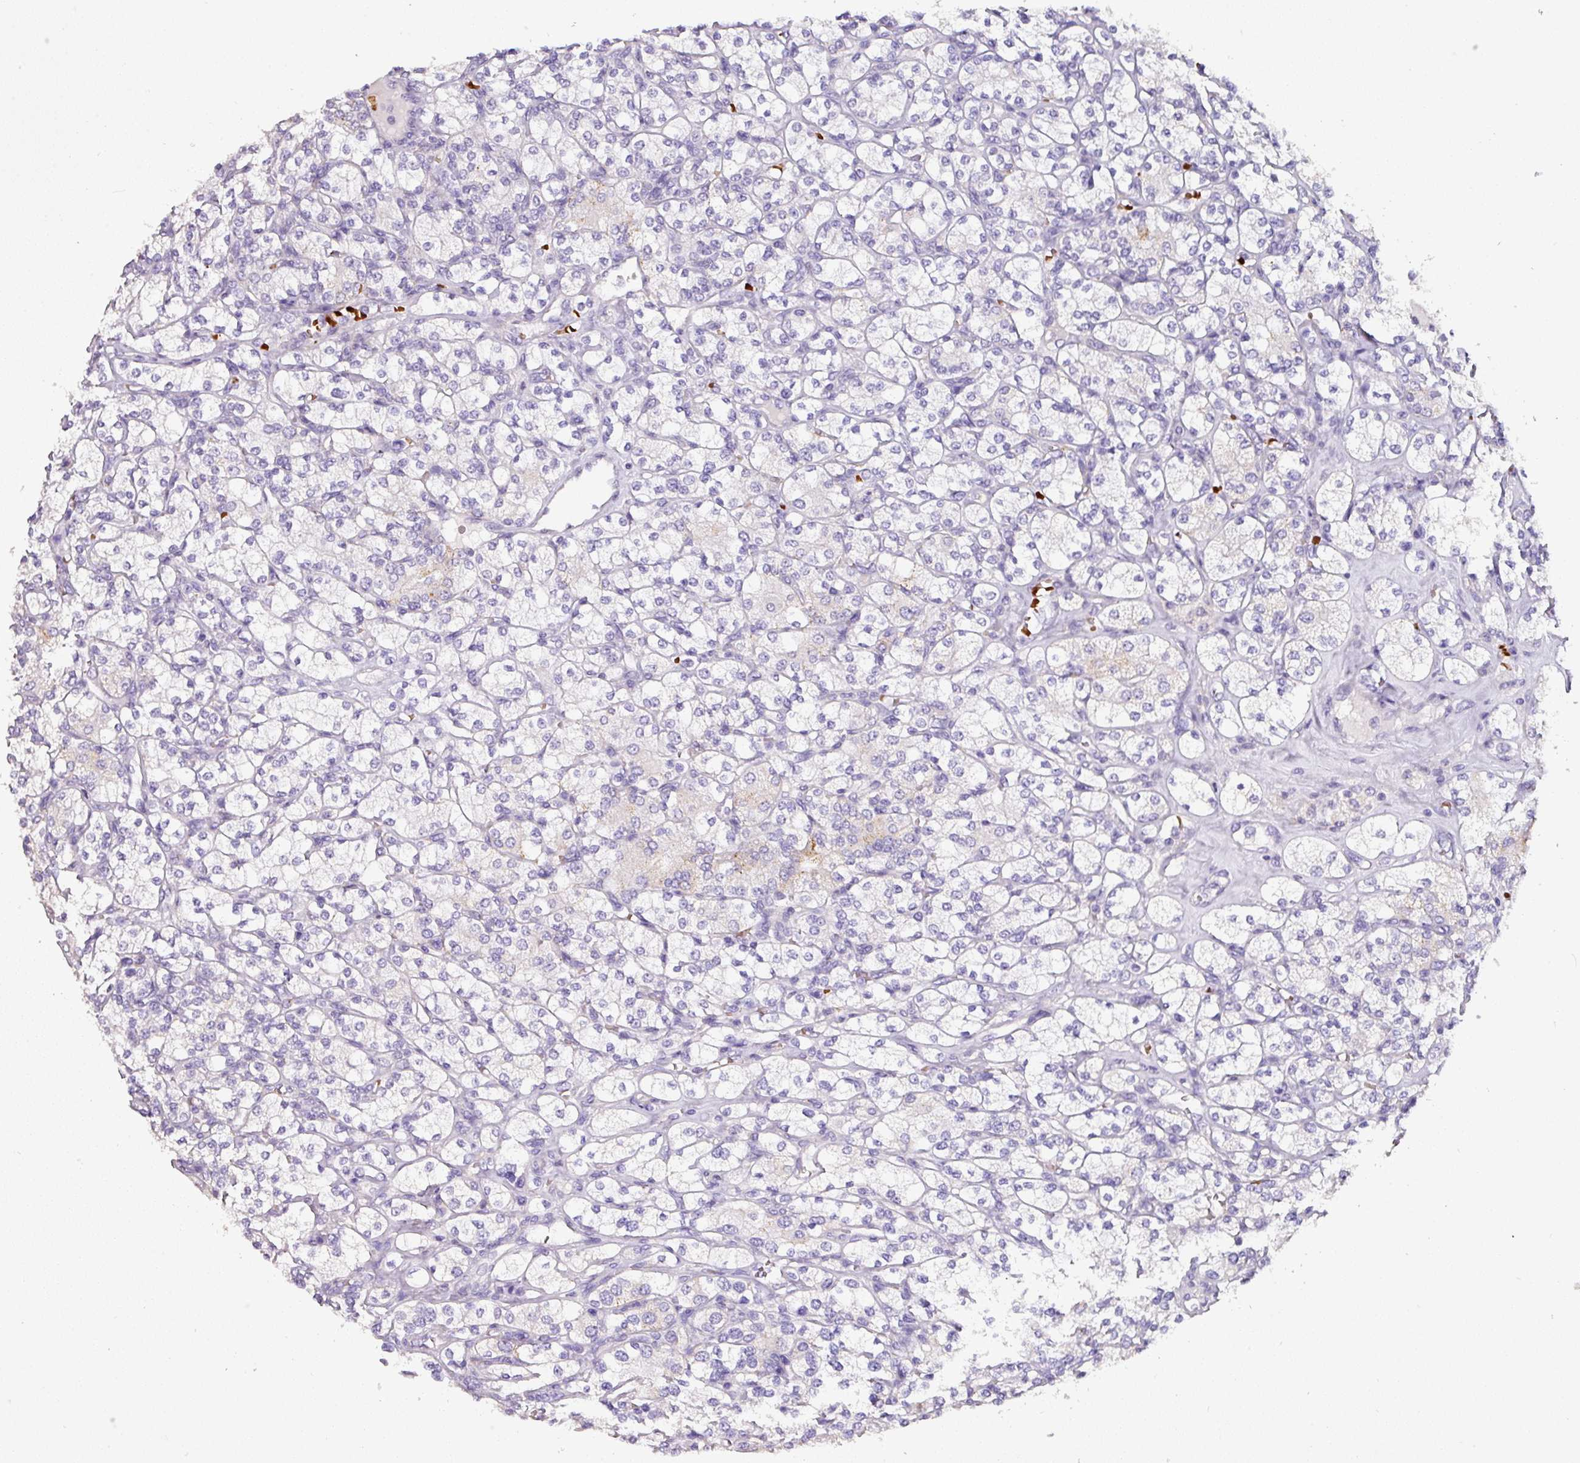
{"staining": {"intensity": "negative", "quantity": "none", "location": "none"}, "tissue": "renal cancer", "cell_type": "Tumor cells", "image_type": "cancer", "snomed": [{"axis": "morphology", "description": "Adenocarcinoma, NOS"}, {"axis": "topography", "description": "Kidney"}], "caption": "Immunohistochemistry (IHC) image of human adenocarcinoma (renal) stained for a protein (brown), which displays no expression in tumor cells.", "gene": "NAPSA", "patient": {"sex": "male", "age": 77}}